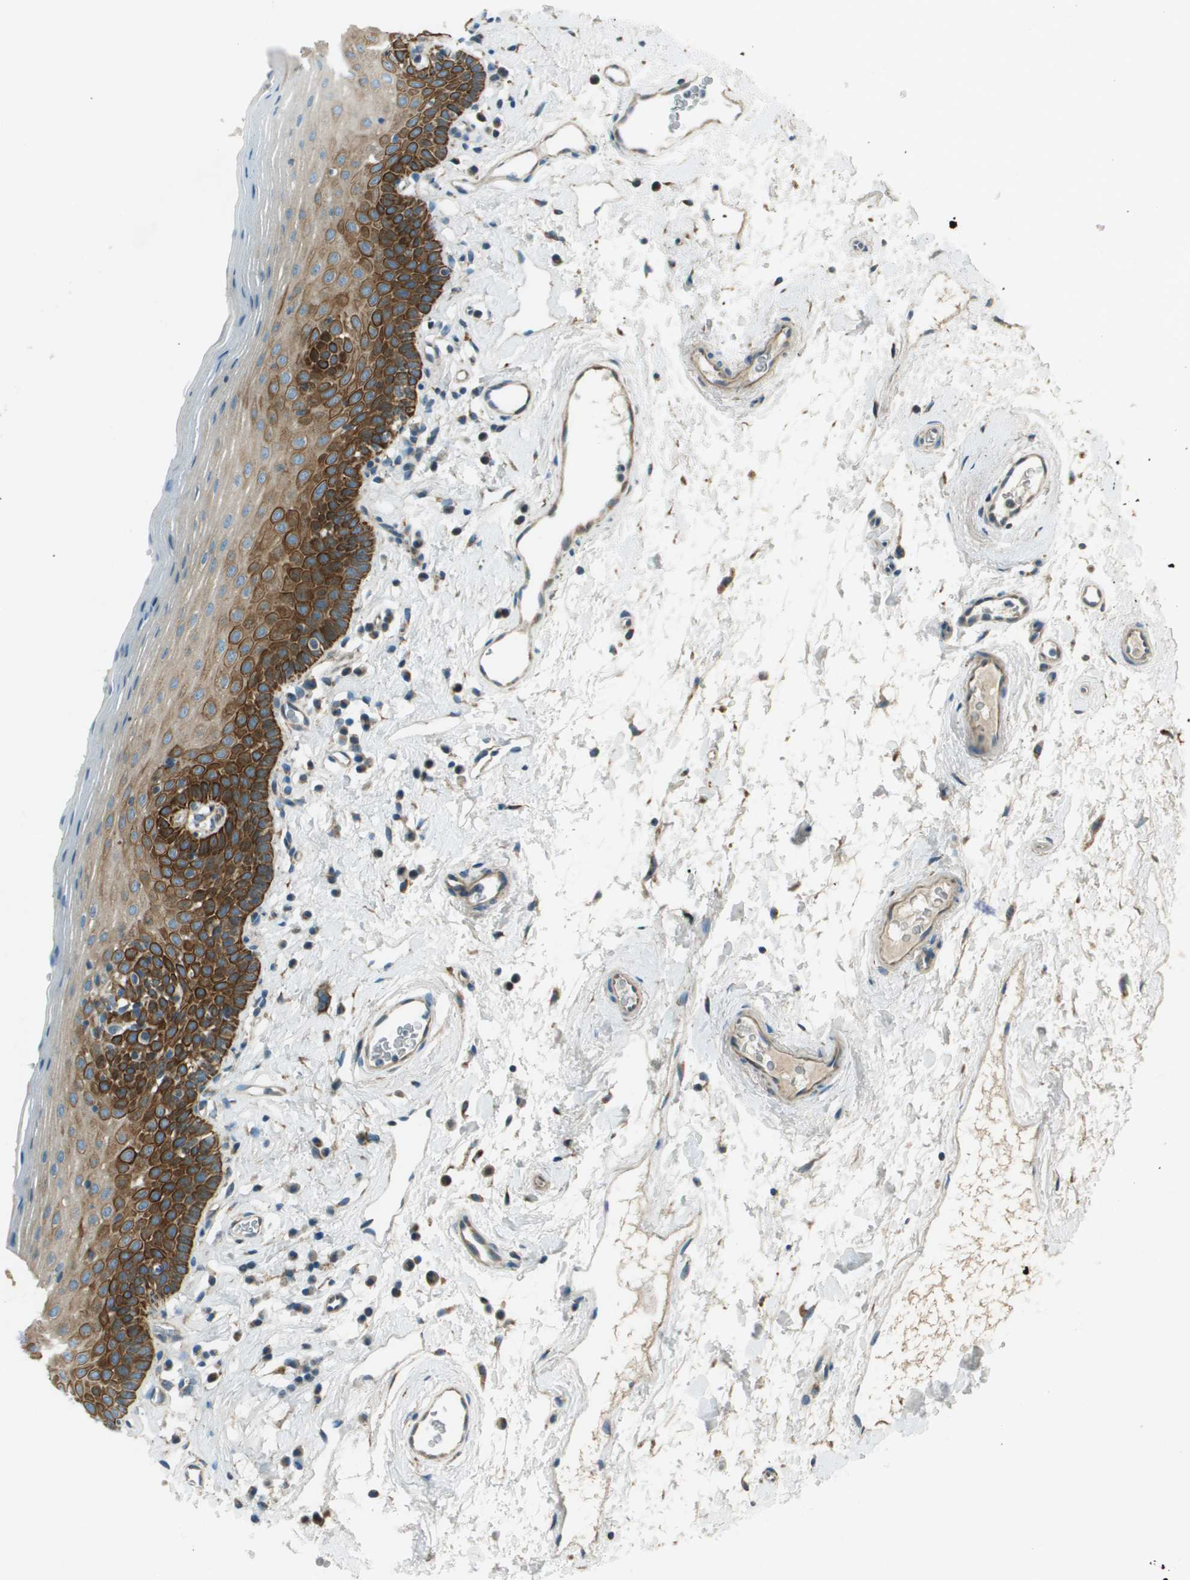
{"staining": {"intensity": "moderate", "quantity": "25%-75%", "location": "cytoplasmic/membranous"}, "tissue": "oral mucosa", "cell_type": "Squamous epithelial cells", "image_type": "normal", "snomed": [{"axis": "morphology", "description": "Normal tissue, NOS"}, {"axis": "topography", "description": "Oral tissue"}], "caption": "Protein staining reveals moderate cytoplasmic/membranous expression in approximately 25%-75% of squamous epithelial cells in benign oral mucosa. (IHC, brightfield microscopy, high magnification).", "gene": "MIGA1", "patient": {"sex": "male", "age": 66}}